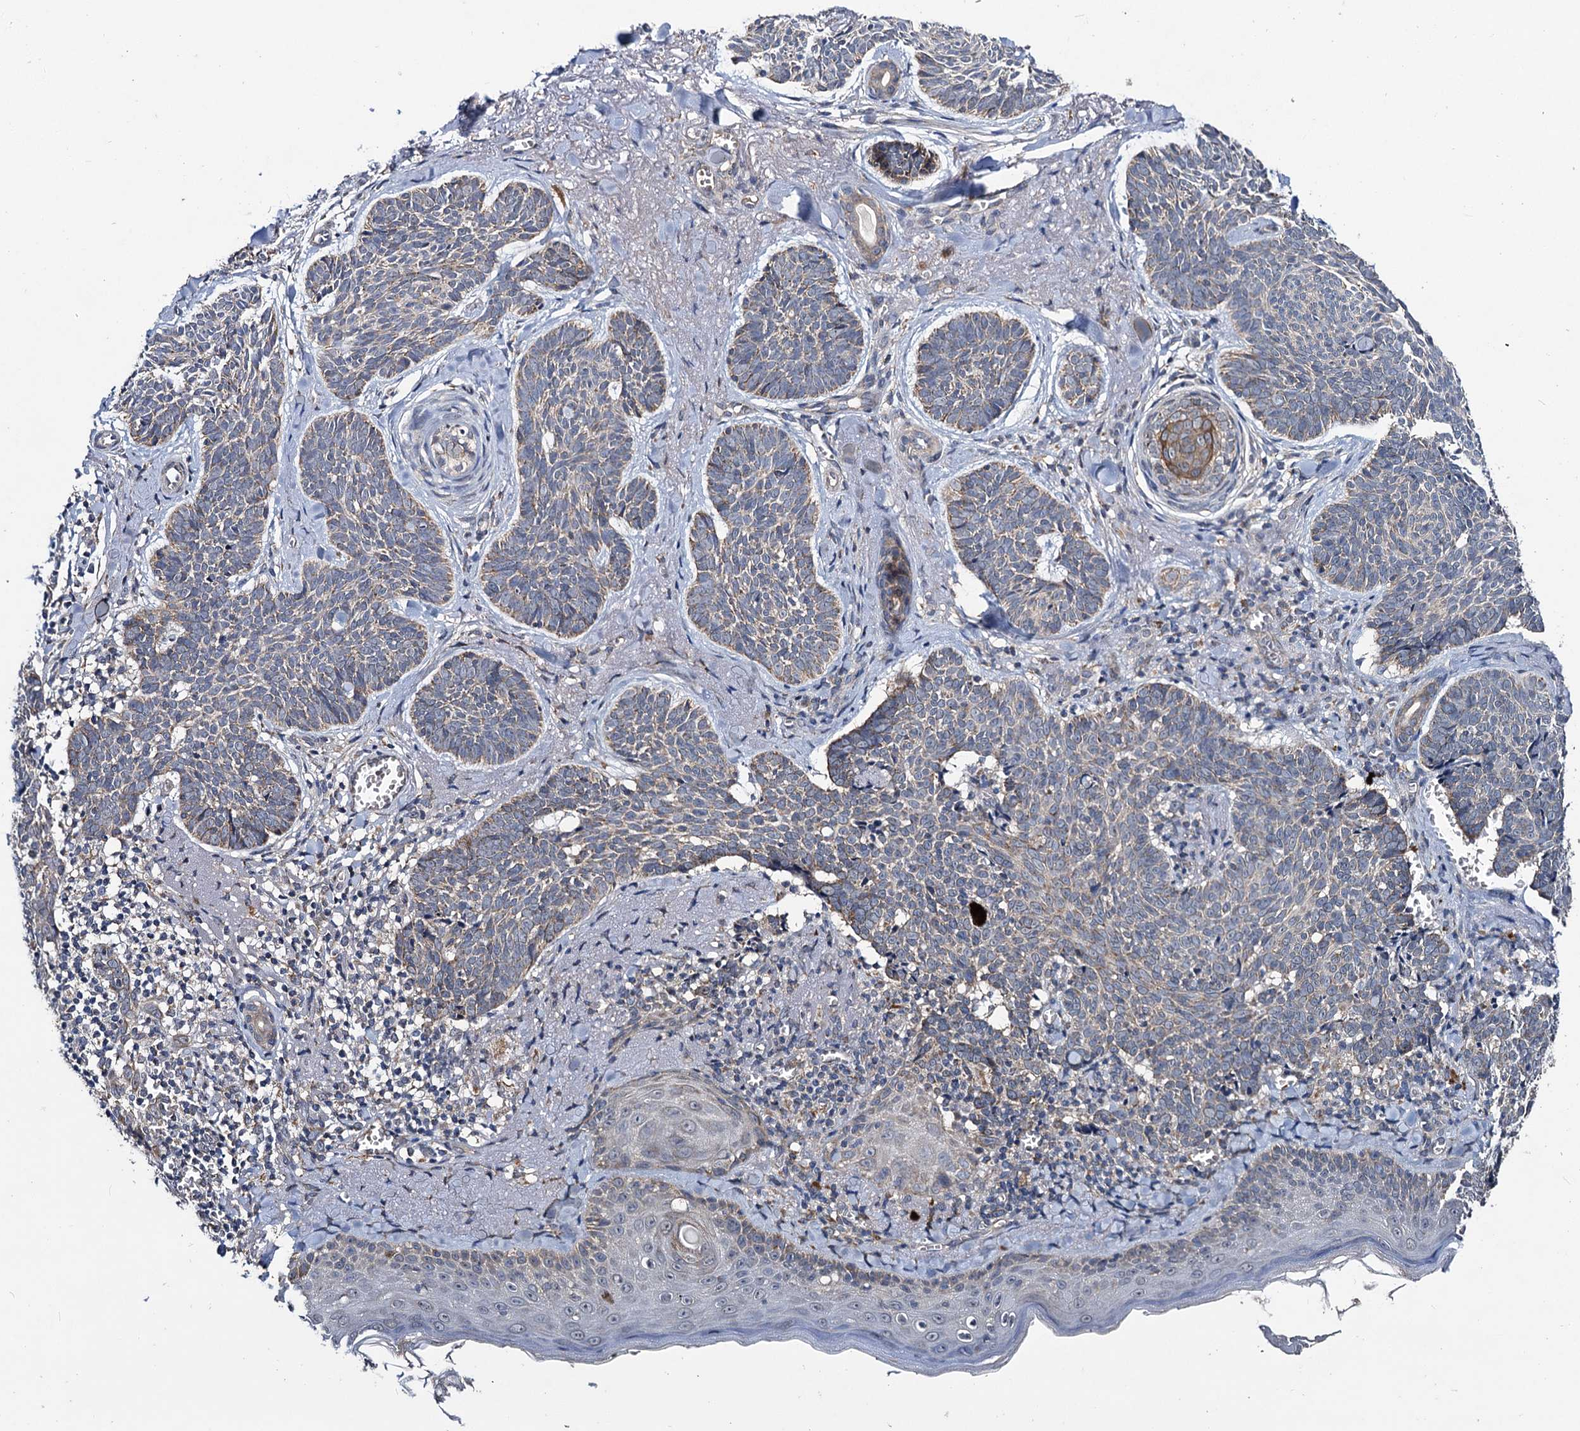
{"staining": {"intensity": "weak", "quantity": "<25%", "location": "cytoplasmic/membranous"}, "tissue": "skin cancer", "cell_type": "Tumor cells", "image_type": "cancer", "snomed": [{"axis": "morphology", "description": "Basal cell carcinoma"}, {"axis": "topography", "description": "Skin"}], "caption": "Tumor cells are negative for brown protein staining in skin basal cell carcinoma.", "gene": "VPS37D", "patient": {"sex": "female", "age": 74}}